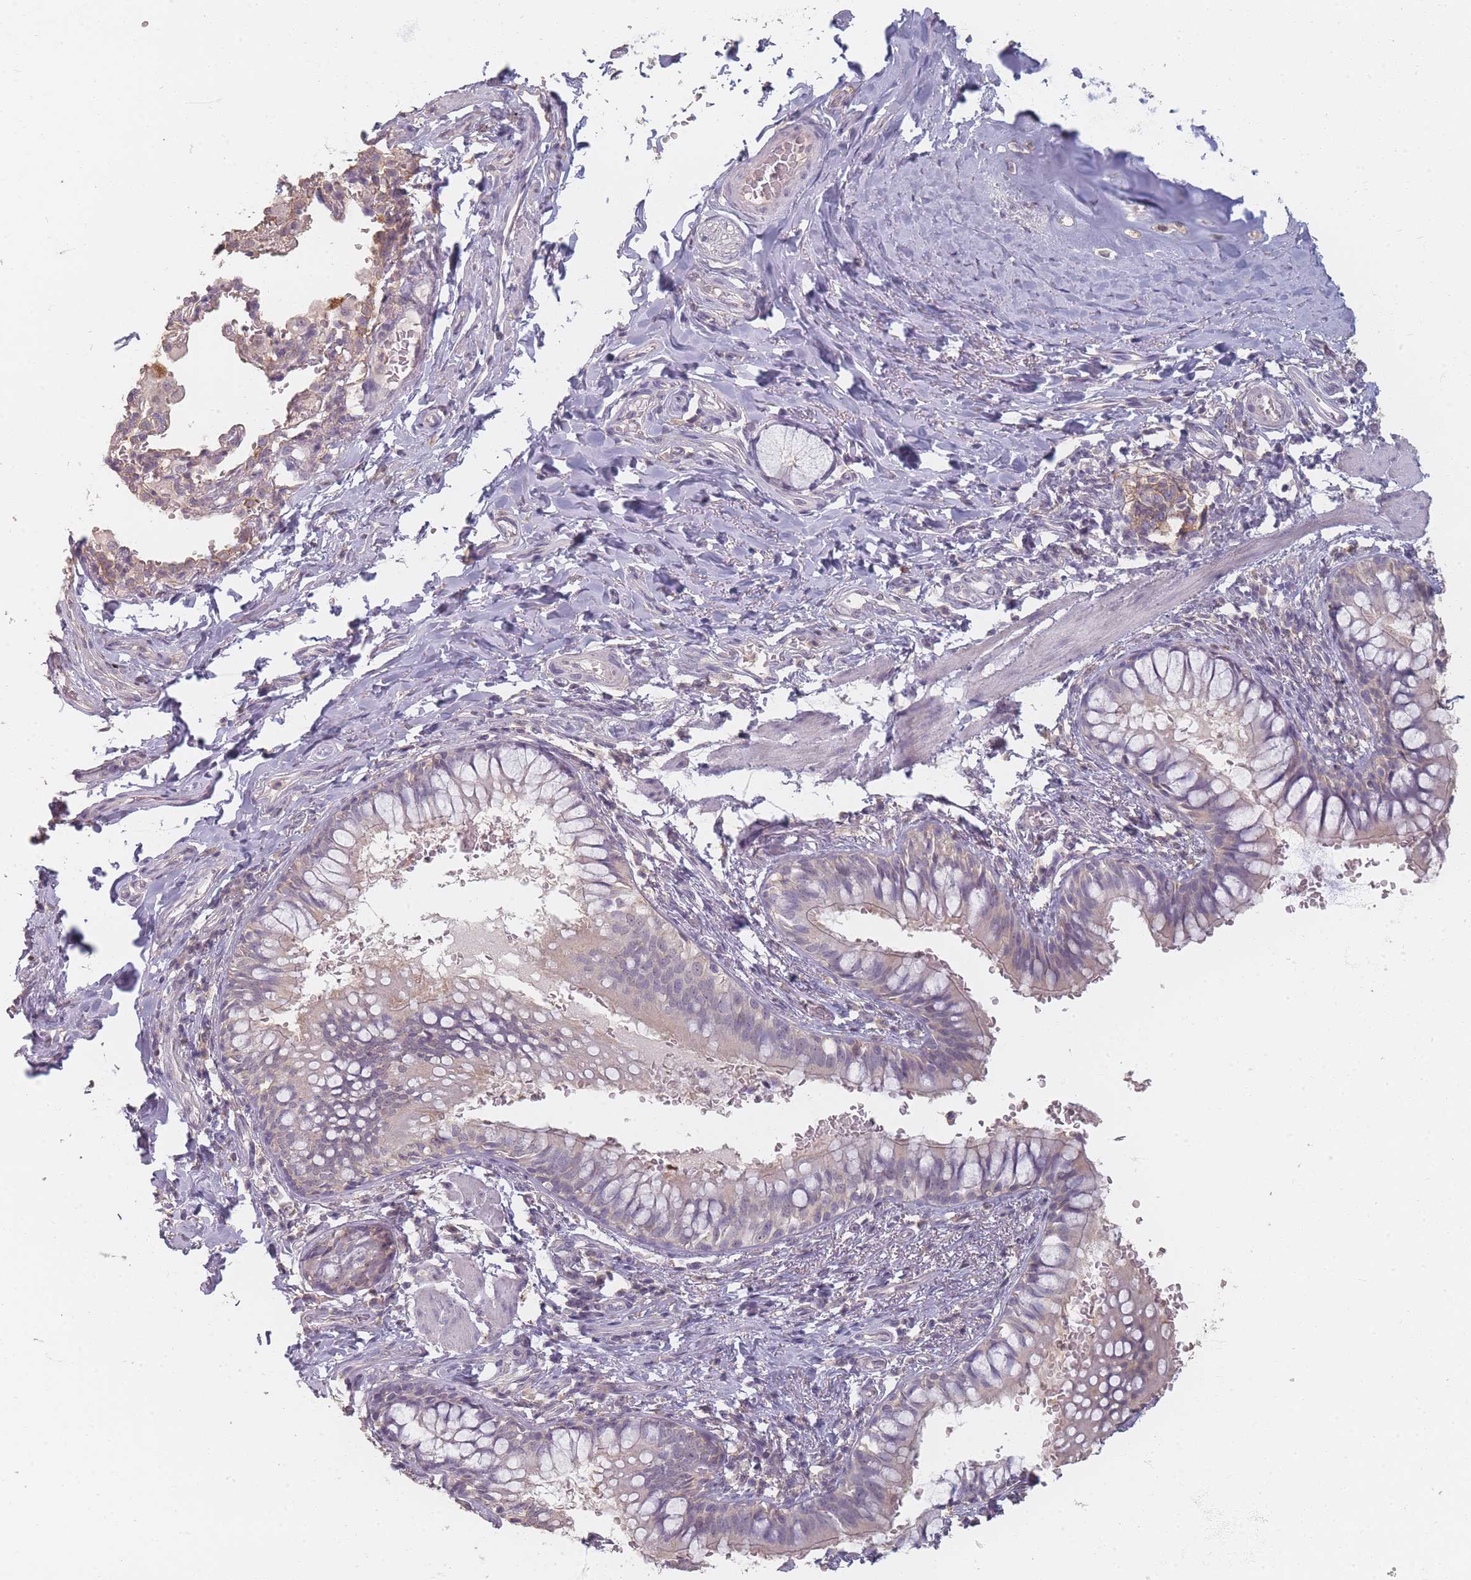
{"staining": {"intensity": "negative", "quantity": "none", "location": "none"}, "tissue": "bronchus", "cell_type": "Respiratory epithelial cells", "image_type": "normal", "snomed": [{"axis": "morphology", "description": "Normal tissue, NOS"}, {"axis": "topography", "description": "Cartilage tissue"}, {"axis": "topography", "description": "Bronchus"}], "caption": "IHC micrograph of unremarkable bronchus stained for a protein (brown), which shows no staining in respiratory epithelial cells. (Stains: DAB (3,3'-diaminobenzidine) immunohistochemistry with hematoxylin counter stain, Microscopy: brightfield microscopy at high magnification).", "gene": "RFTN1", "patient": {"sex": "female", "age": 36}}